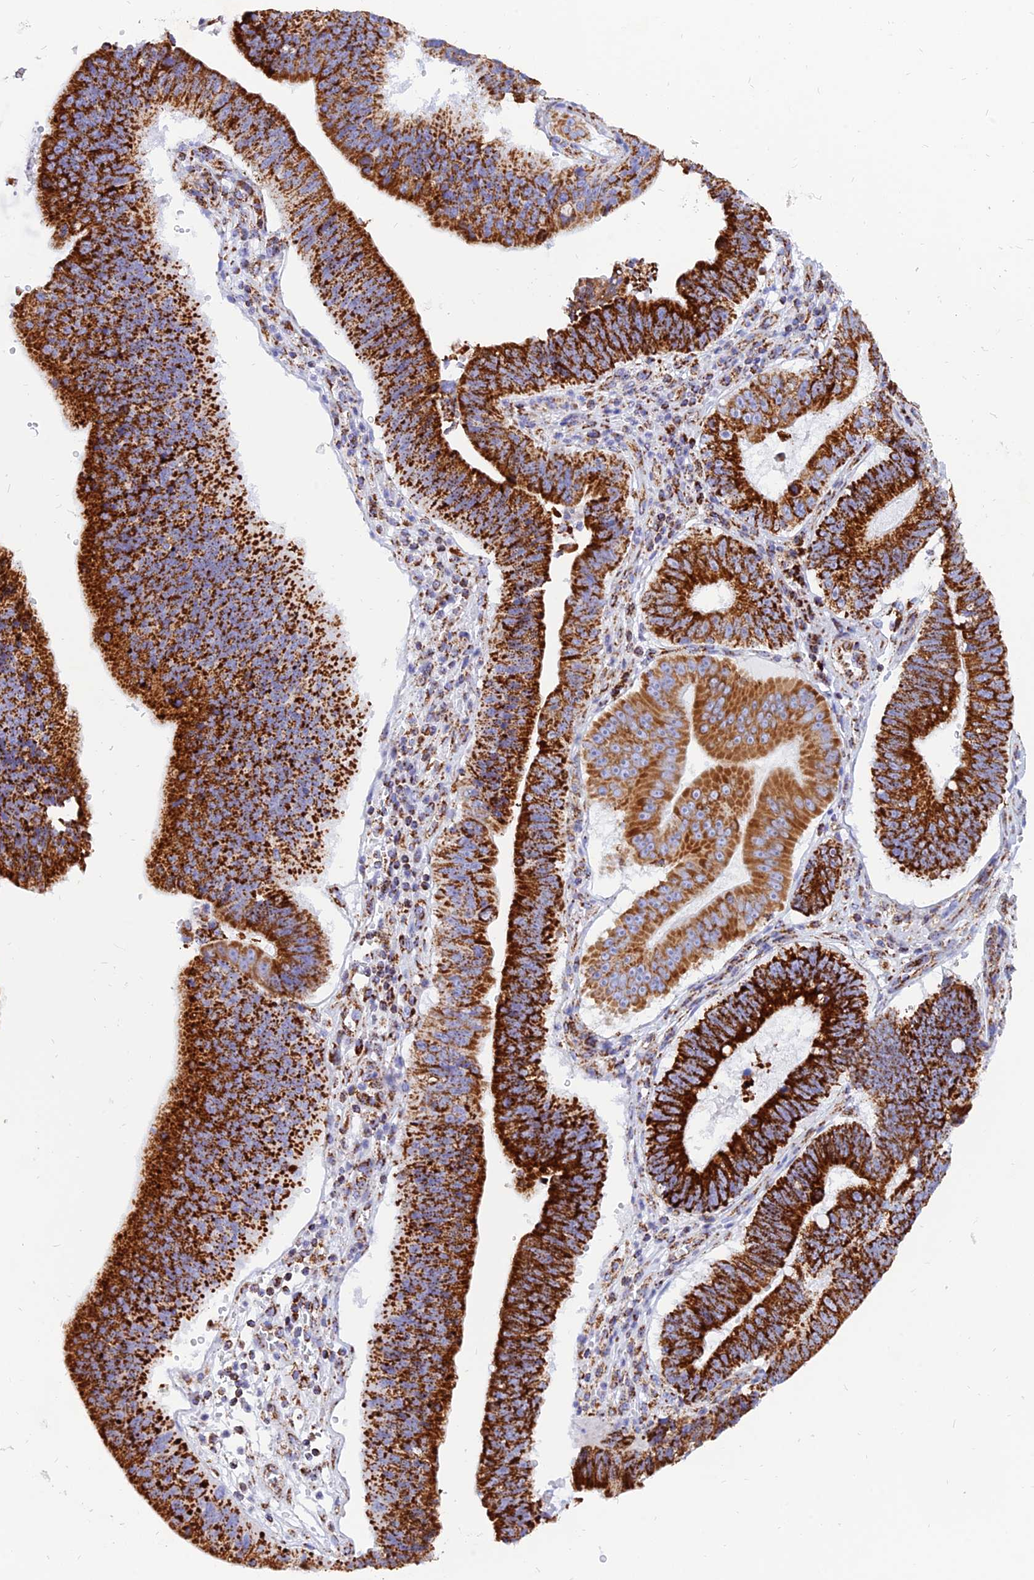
{"staining": {"intensity": "strong", "quantity": ">75%", "location": "cytoplasmic/membranous"}, "tissue": "stomach cancer", "cell_type": "Tumor cells", "image_type": "cancer", "snomed": [{"axis": "morphology", "description": "Adenocarcinoma, NOS"}, {"axis": "topography", "description": "Stomach"}], "caption": "Stomach cancer stained with IHC exhibits strong cytoplasmic/membranous positivity in about >75% of tumor cells.", "gene": "NDUFB6", "patient": {"sex": "male", "age": 59}}